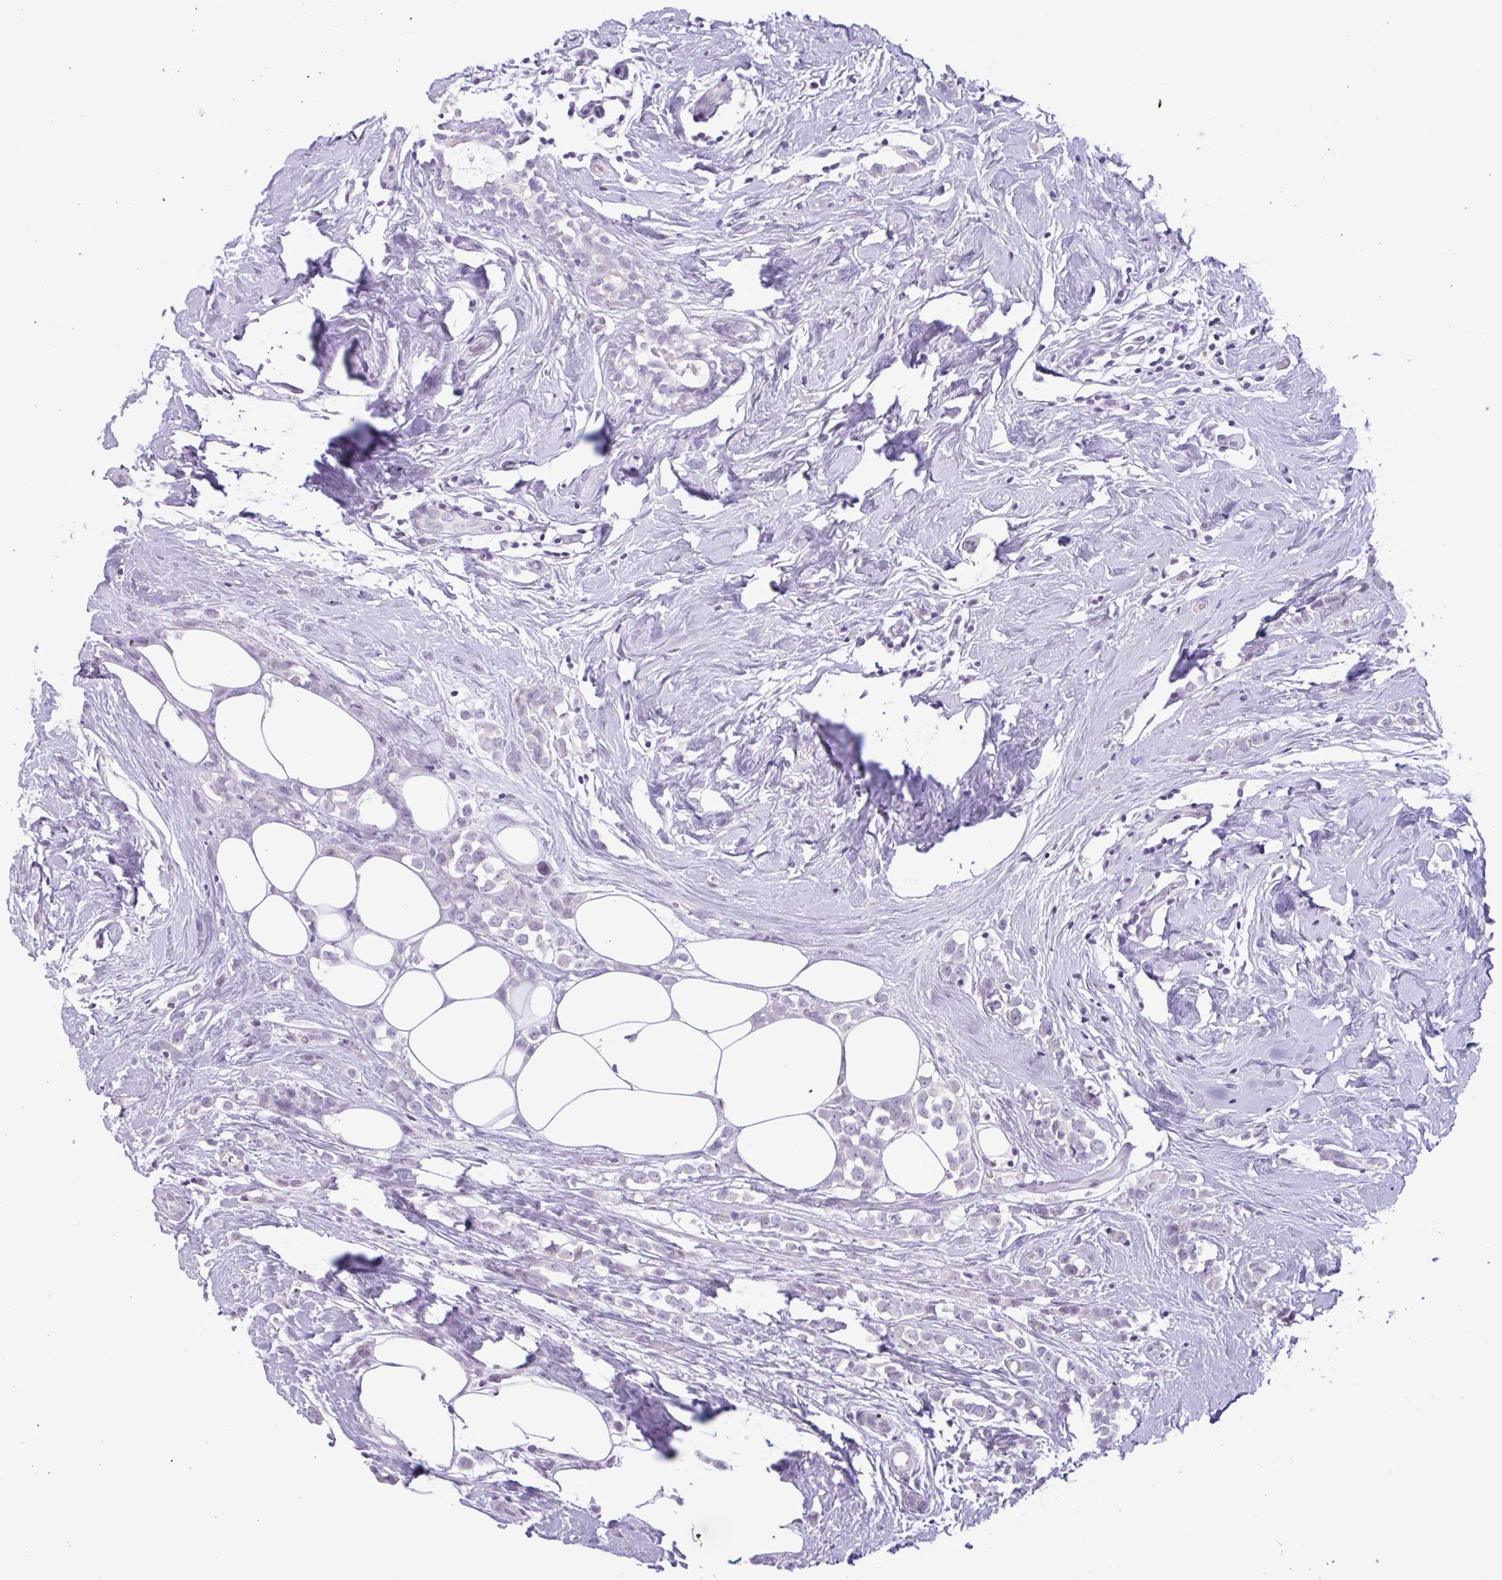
{"staining": {"intensity": "negative", "quantity": "none", "location": "none"}, "tissue": "breast cancer", "cell_type": "Tumor cells", "image_type": "cancer", "snomed": [{"axis": "morphology", "description": "Duct carcinoma"}, {"axis": "topography", "description": "Breast"}], "caption": "Breast infiltrating ductal carcinoma was stained to show a protein in brown. There is no significant staining in tumor cells. (DAB (3,3'-diaminobenzidine) immunohistochemistry (IHC), high magnification).", "gene": "CTSE", "patient": {"sex": "female", "age": 80}}